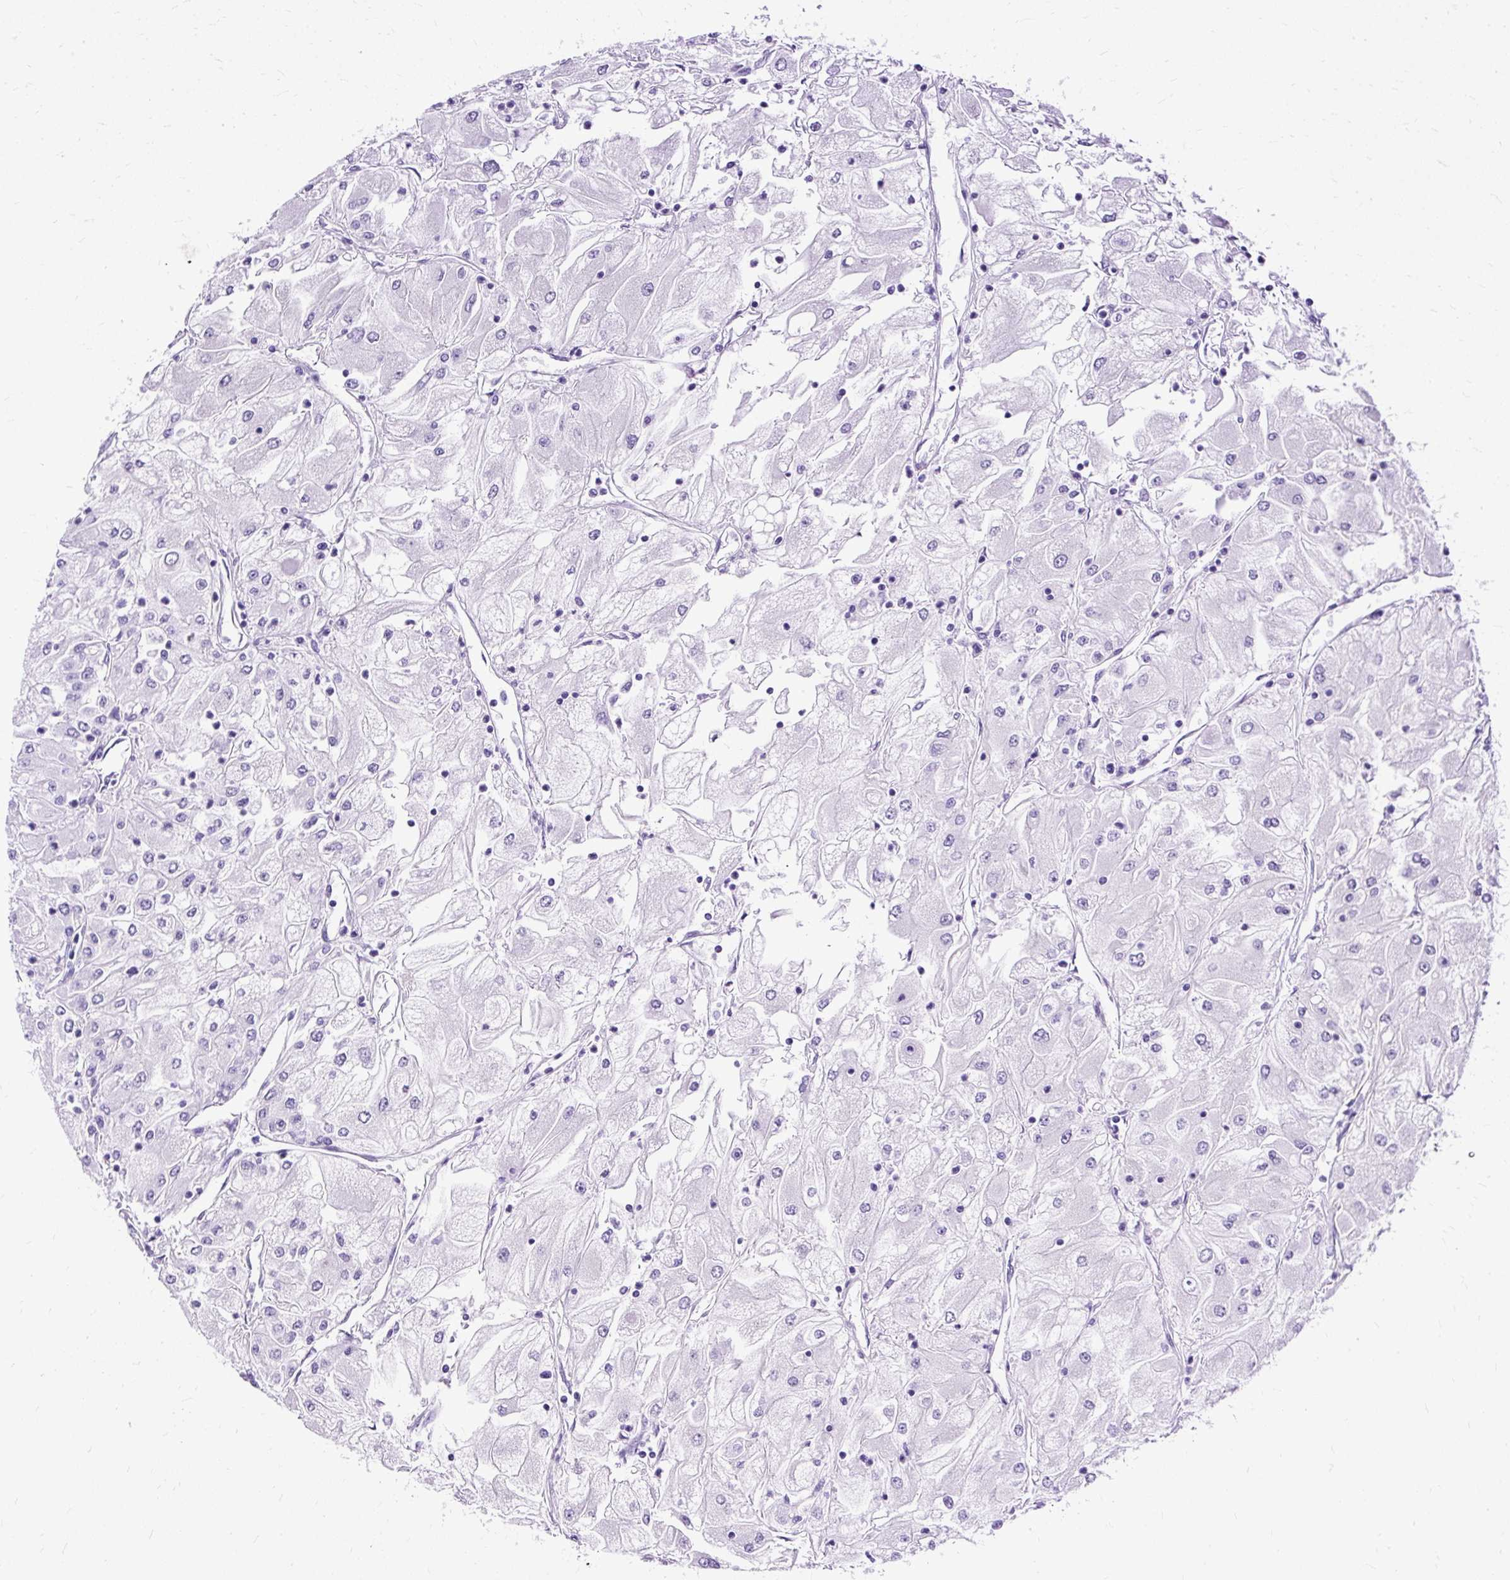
{"staining": {"intensity": "negative", "quantity": "none", "location": "none"}, "tissue": "renal cancer", "cell_type": "Tumor cells", "image_type": "cancer", "snomed": [{"axis": "morphology", "description": "Adenocarcinoma, NOS"}, {"axis": "topography", "description": "Kidney"}], "caption": "Tumor cells show no significant expression in renal adenocarcinoma.", "gene": "SLC8A2", "patient": {"sex": "male", "age": 80}}